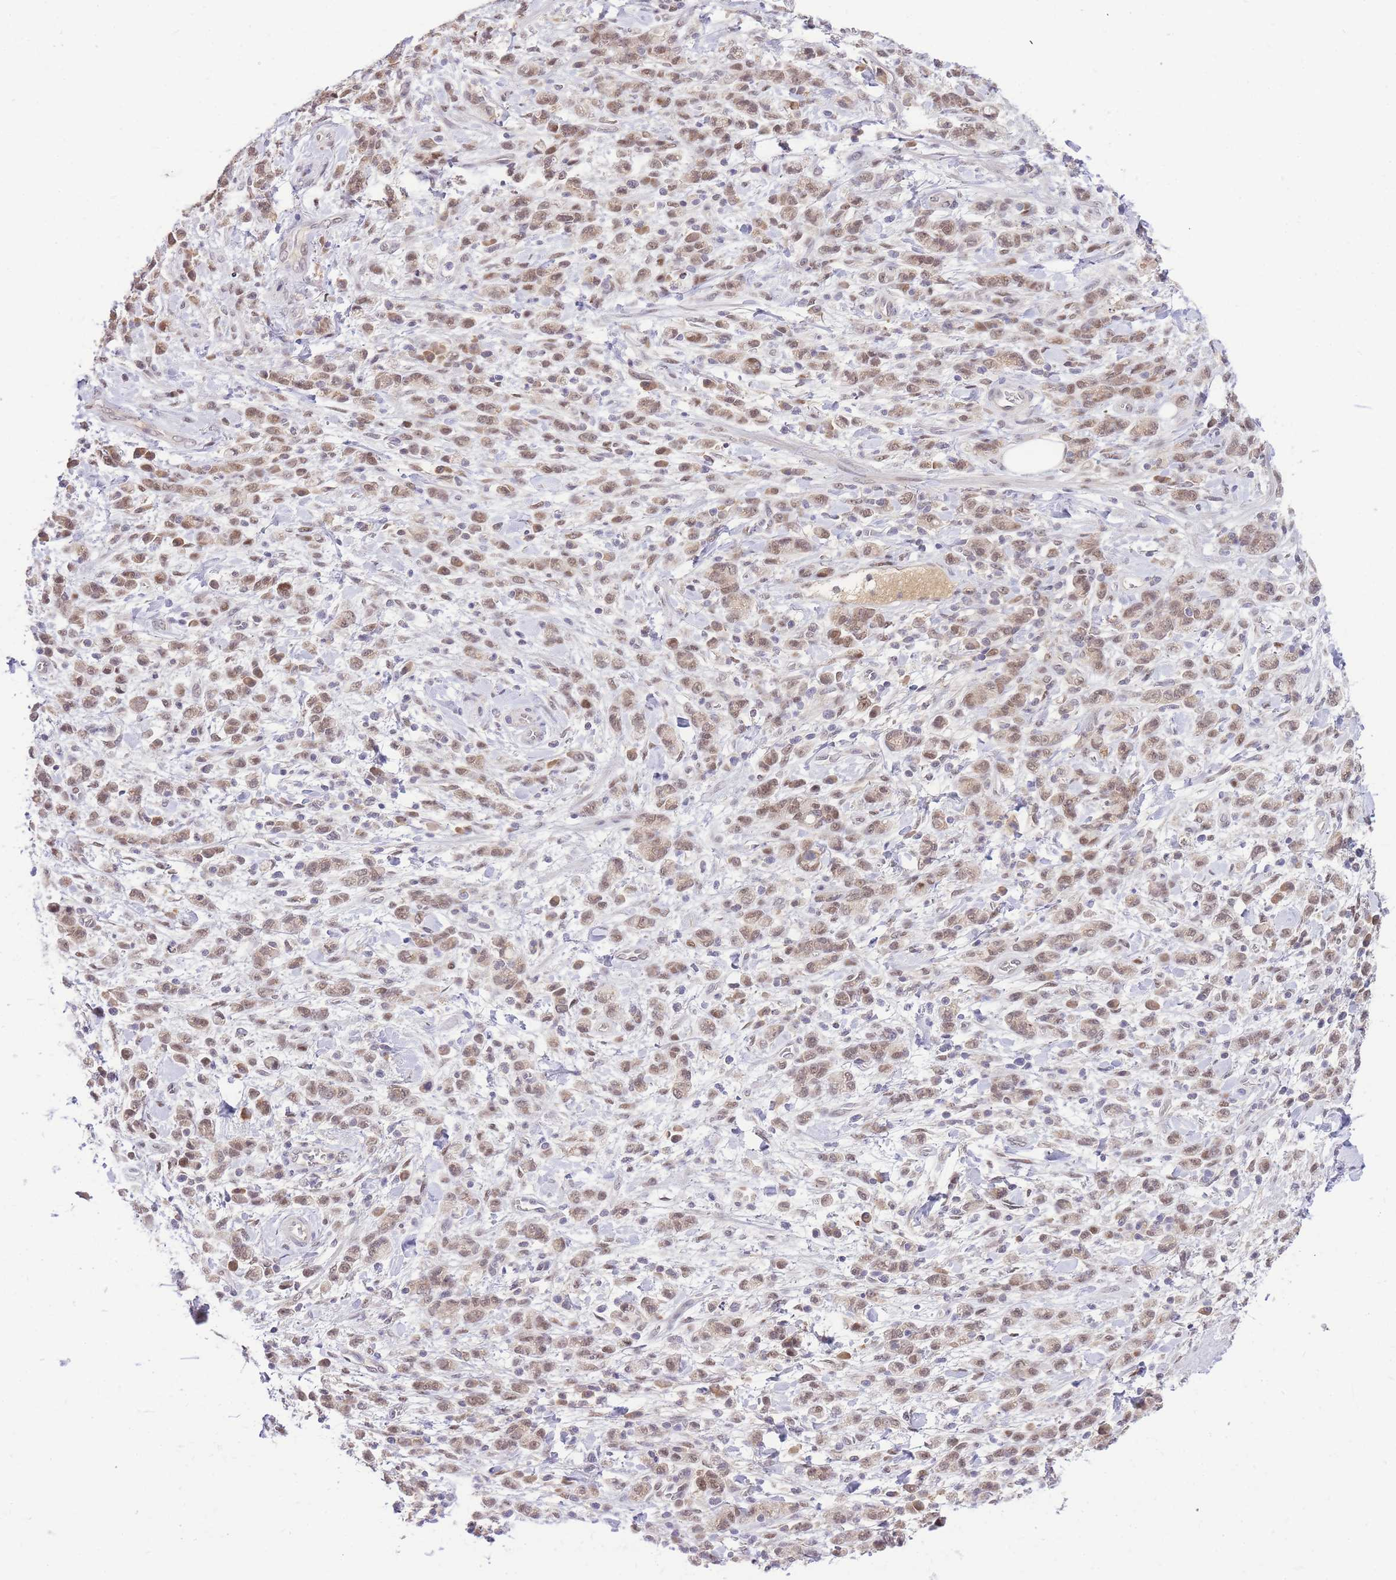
{"staining": {"intensity": "weak", "quantity": ">75%", "location": "cytoplasmic/membranous,nuclear"}, "tissue": "stomach cancer", "cell_type": "Tumor cells", "image_type": "cancer", "snomed": [{"axis": "morphology", "description": "Adenocarcinoma, NOS"}, {"axis": "topography", "description": "Stomach"}], "caption": "Stomach cancer stained for a protein (brown) exhibits weak cytoplasmic/membranous and nuclear positive expression in about >75% of tumor cells.", "gene": "PUS10", "patient": {"sex": "male", "age": 77}}